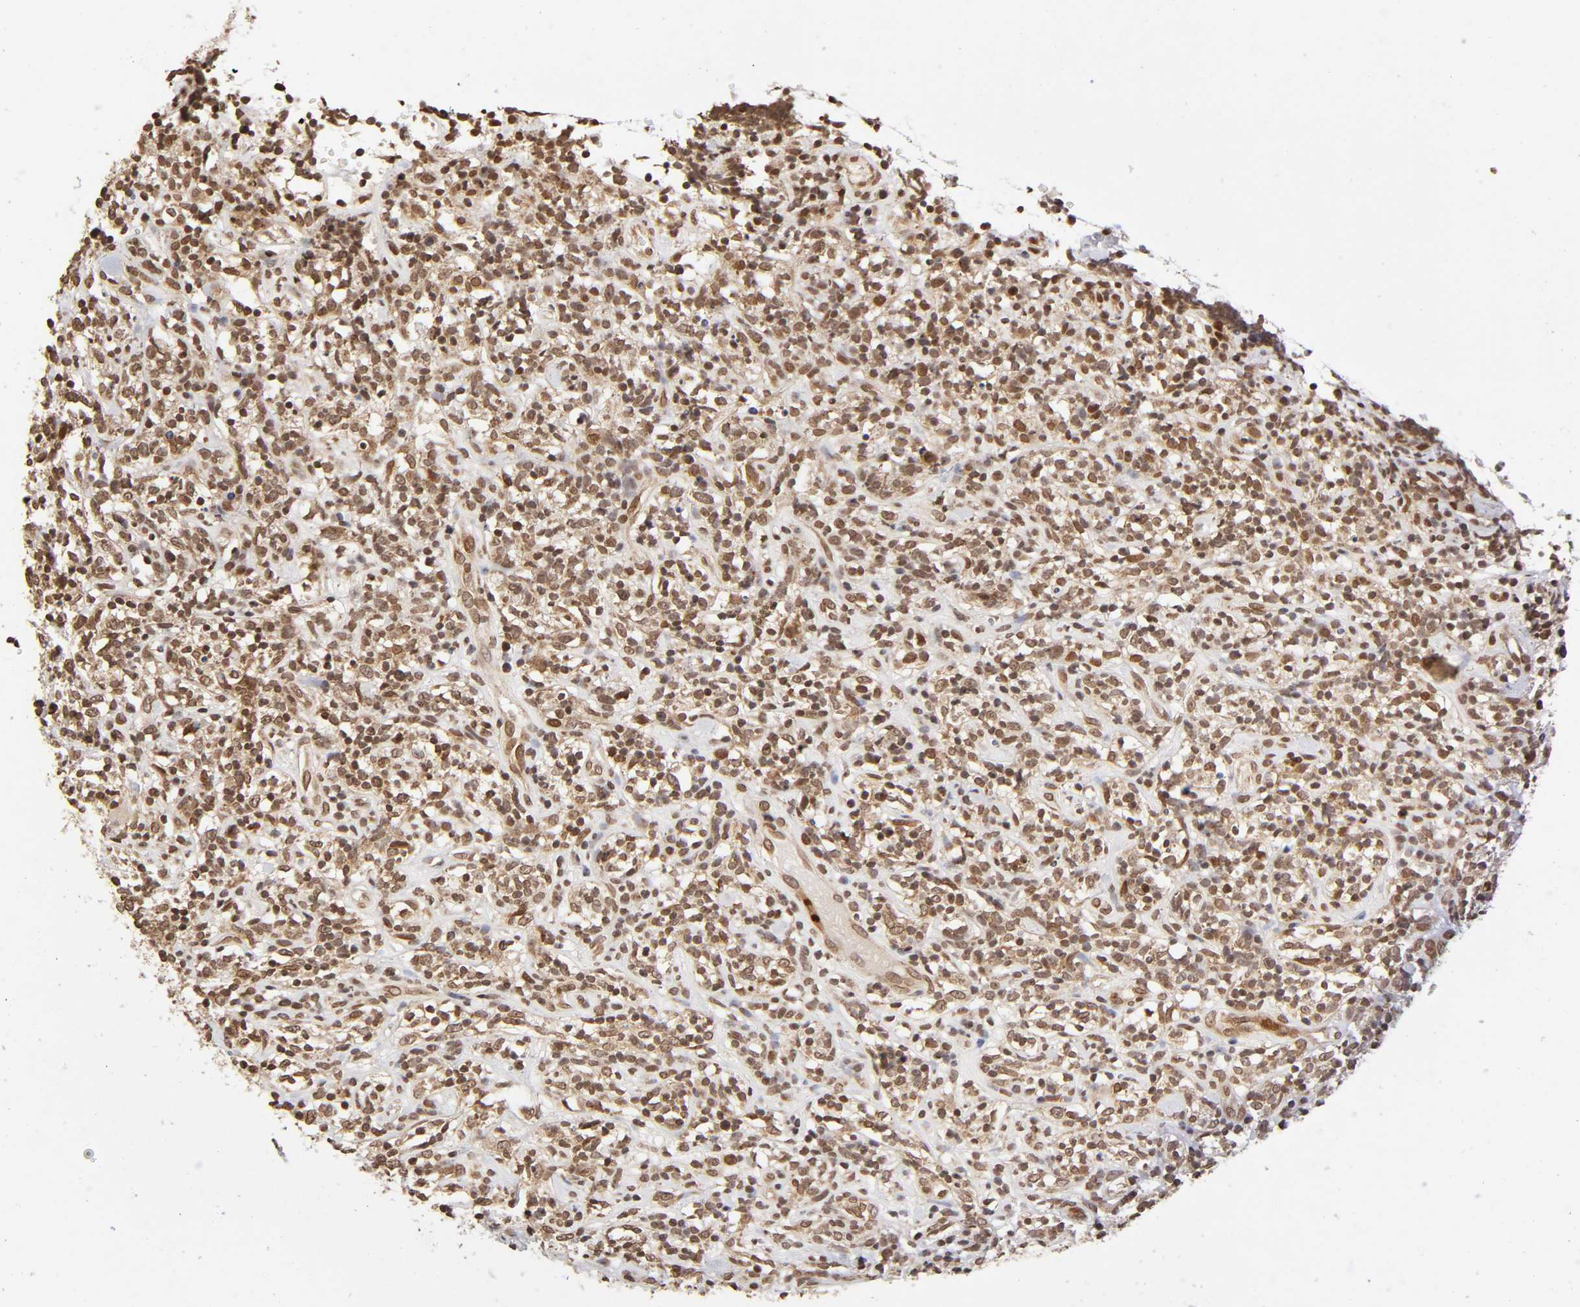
{"staining": {"intensity": "moderate", "quantity": ">75%", "location": "nuclear"}, "tissue": "lymphoma", "cell_type": "Tumor cells", "image_type": "cancer", "snomed": [{"axis": "morphology", "description": "Malignant lymphoma, non-Hodgkin's type, High grade"}, {"axis": "topography", "description": "Lymph node"}], "caption": "Malignant lymphoma, non-Hodgkin's type (high-grade) tissue exhibits moderate nuclear positivity in approximately >75% of tumor cells, visualized by immunohistochemistry.", "gene": "MLLT6", "patient": {"sex": "female", "age": 73}}